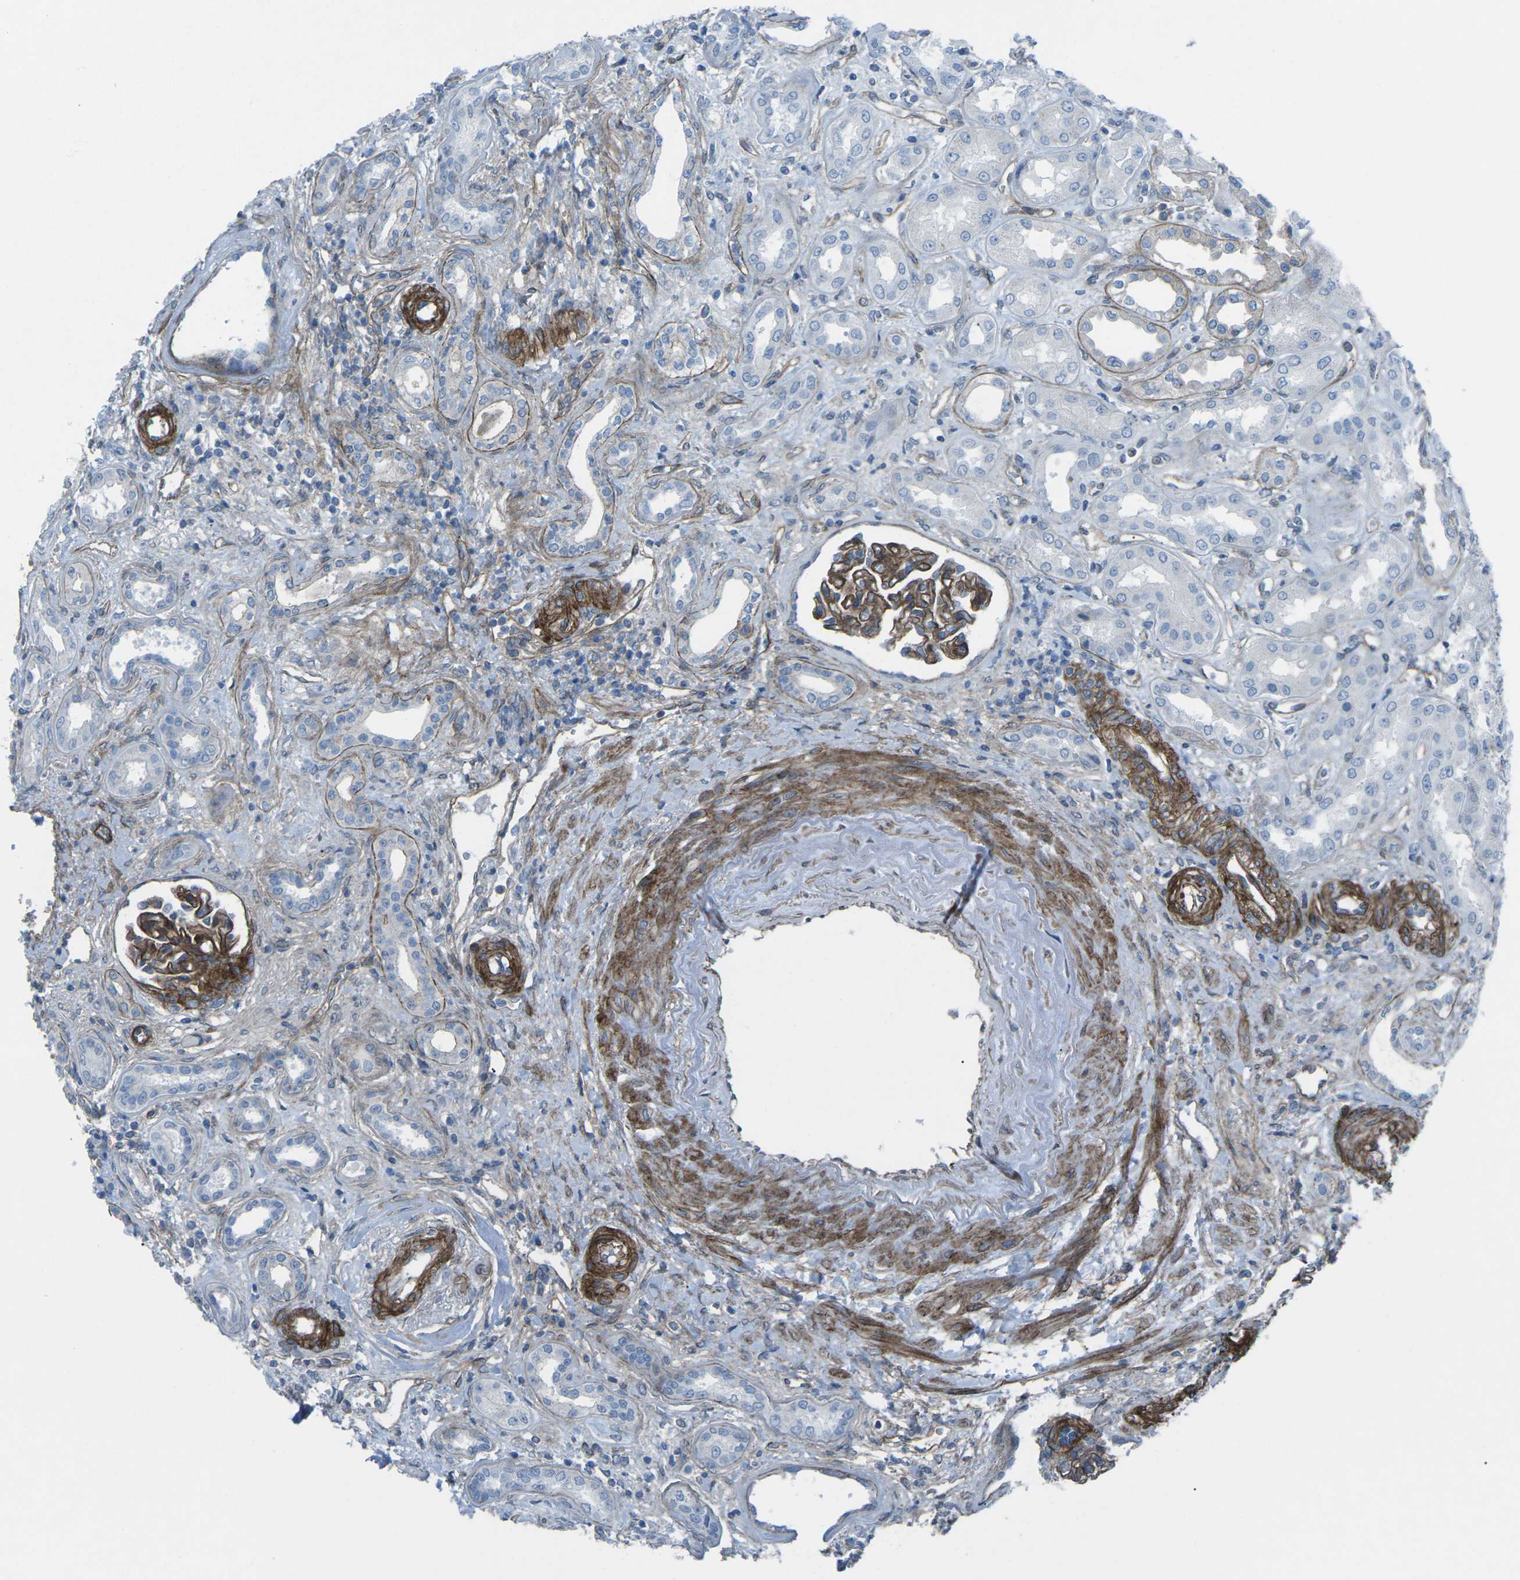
{"staining": {"intensity": "strong", "quantity": "25%-75%", "location": "cytoplasmic/membranous"}, "tissue": "kidney", "cell_type": "Cells in glomeruli", "image_type": "normal", "snomed": [{"axis": "morphology", "description": "Normal tissue, NOS"}, {"axis": "topography", "description": "Kidney"}], "caption": "This histopathology image shows IHC staining of normal human kidney, with high strong cytoplasmic/membranous staining in about 25%-75% of cells in glomeruli.", "gene": "UTRN", "patient": {"sex": "male", "age": 59}}